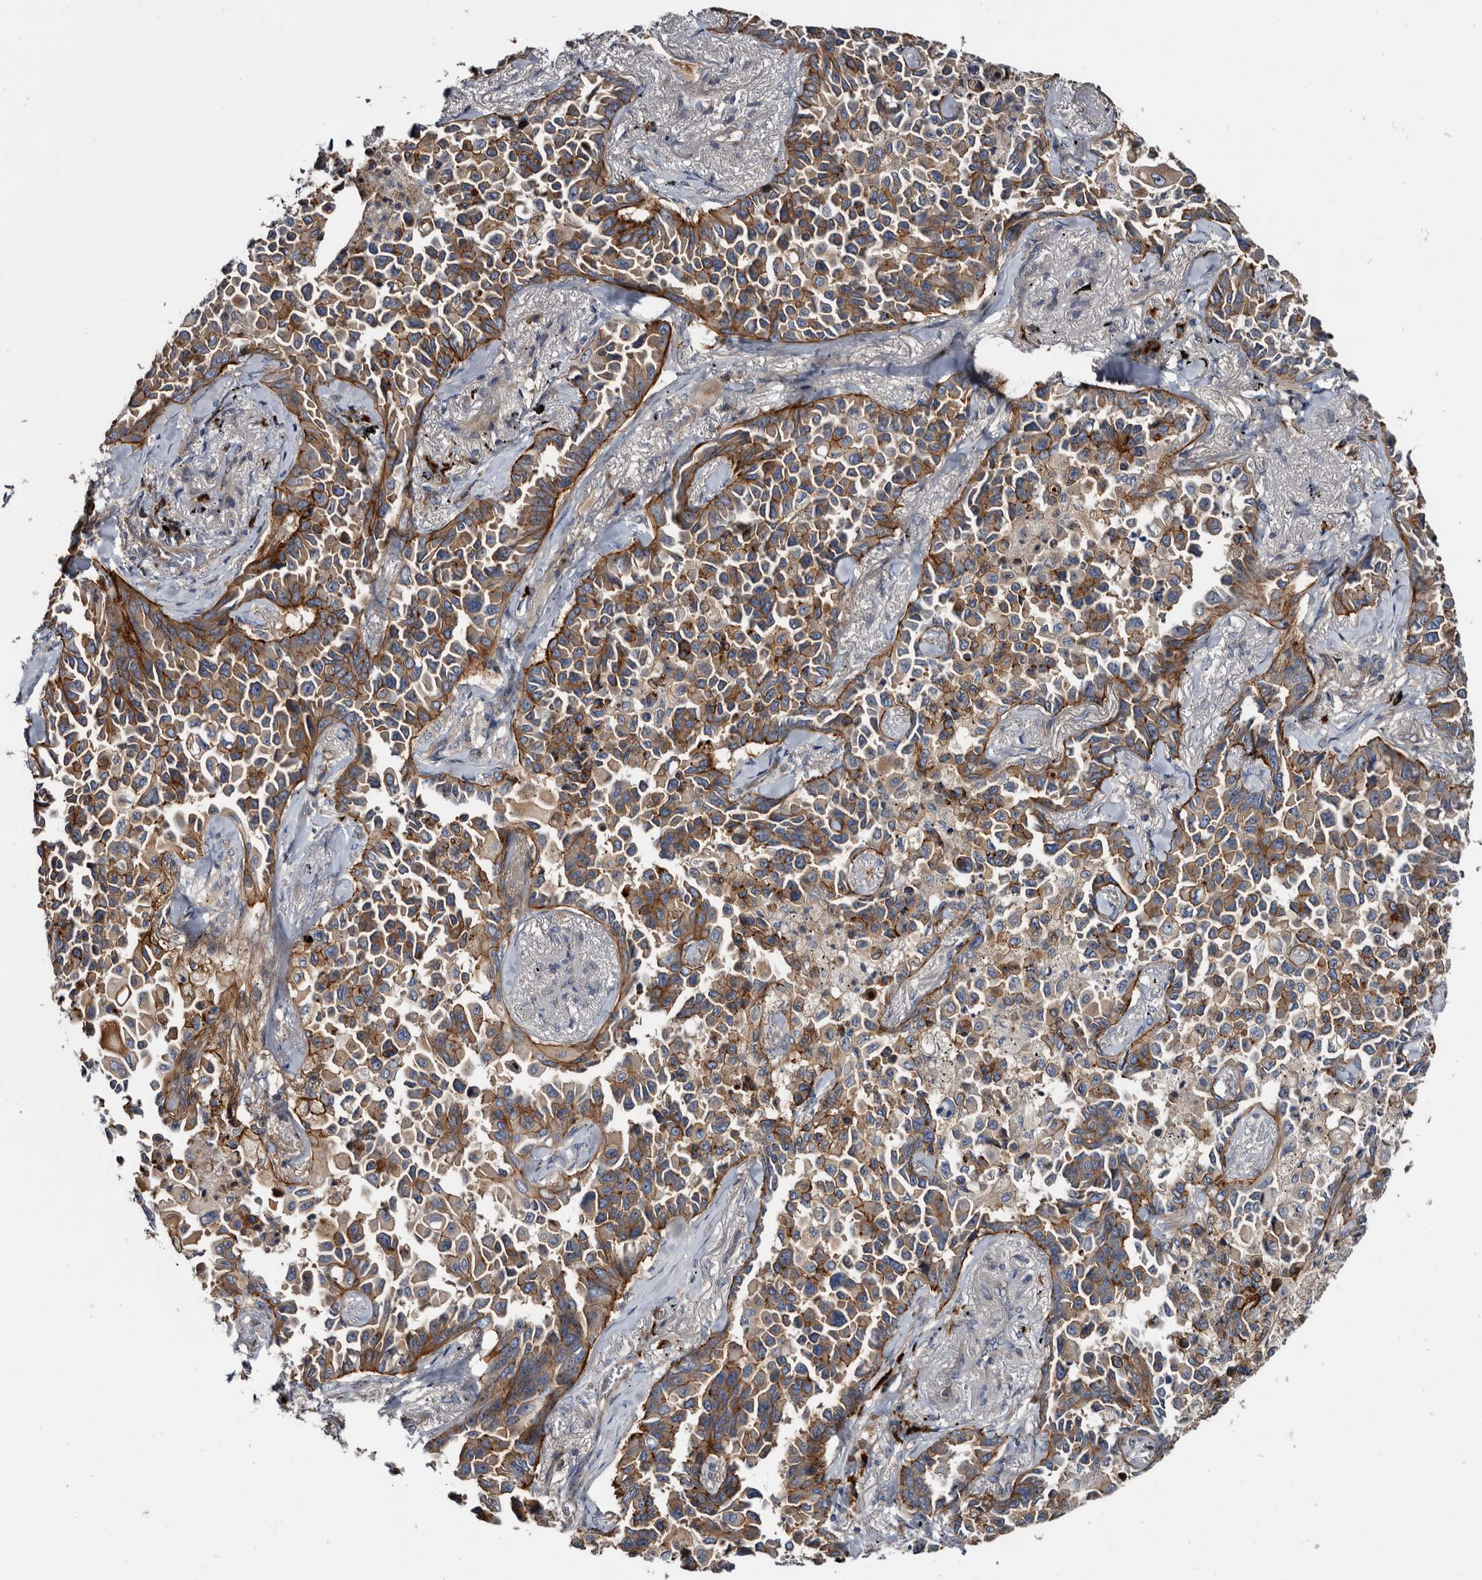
{"staining": {"intensity": "strong", "quantity": ">75%", "location": "cytoplasmic/membranous"}, "tissue": "lung cancer", "cell_type": "Tumor cells", "image_type": "cancer", "snomed": [{"axis": "morphology", "description": "Adenocarcinoma, NOS"}, {"axis": "topography", "description": "Lung"}], "caption": "Lung adenocarcinoma tissue exhibits strong cytoplasmic/membranous expression in about >75% of tumor cells (DAB = brown stain, brightfield microscopy at high magnification).", "gene": "TSPAN17", "patient": {"sex": "female", "age": 67}}